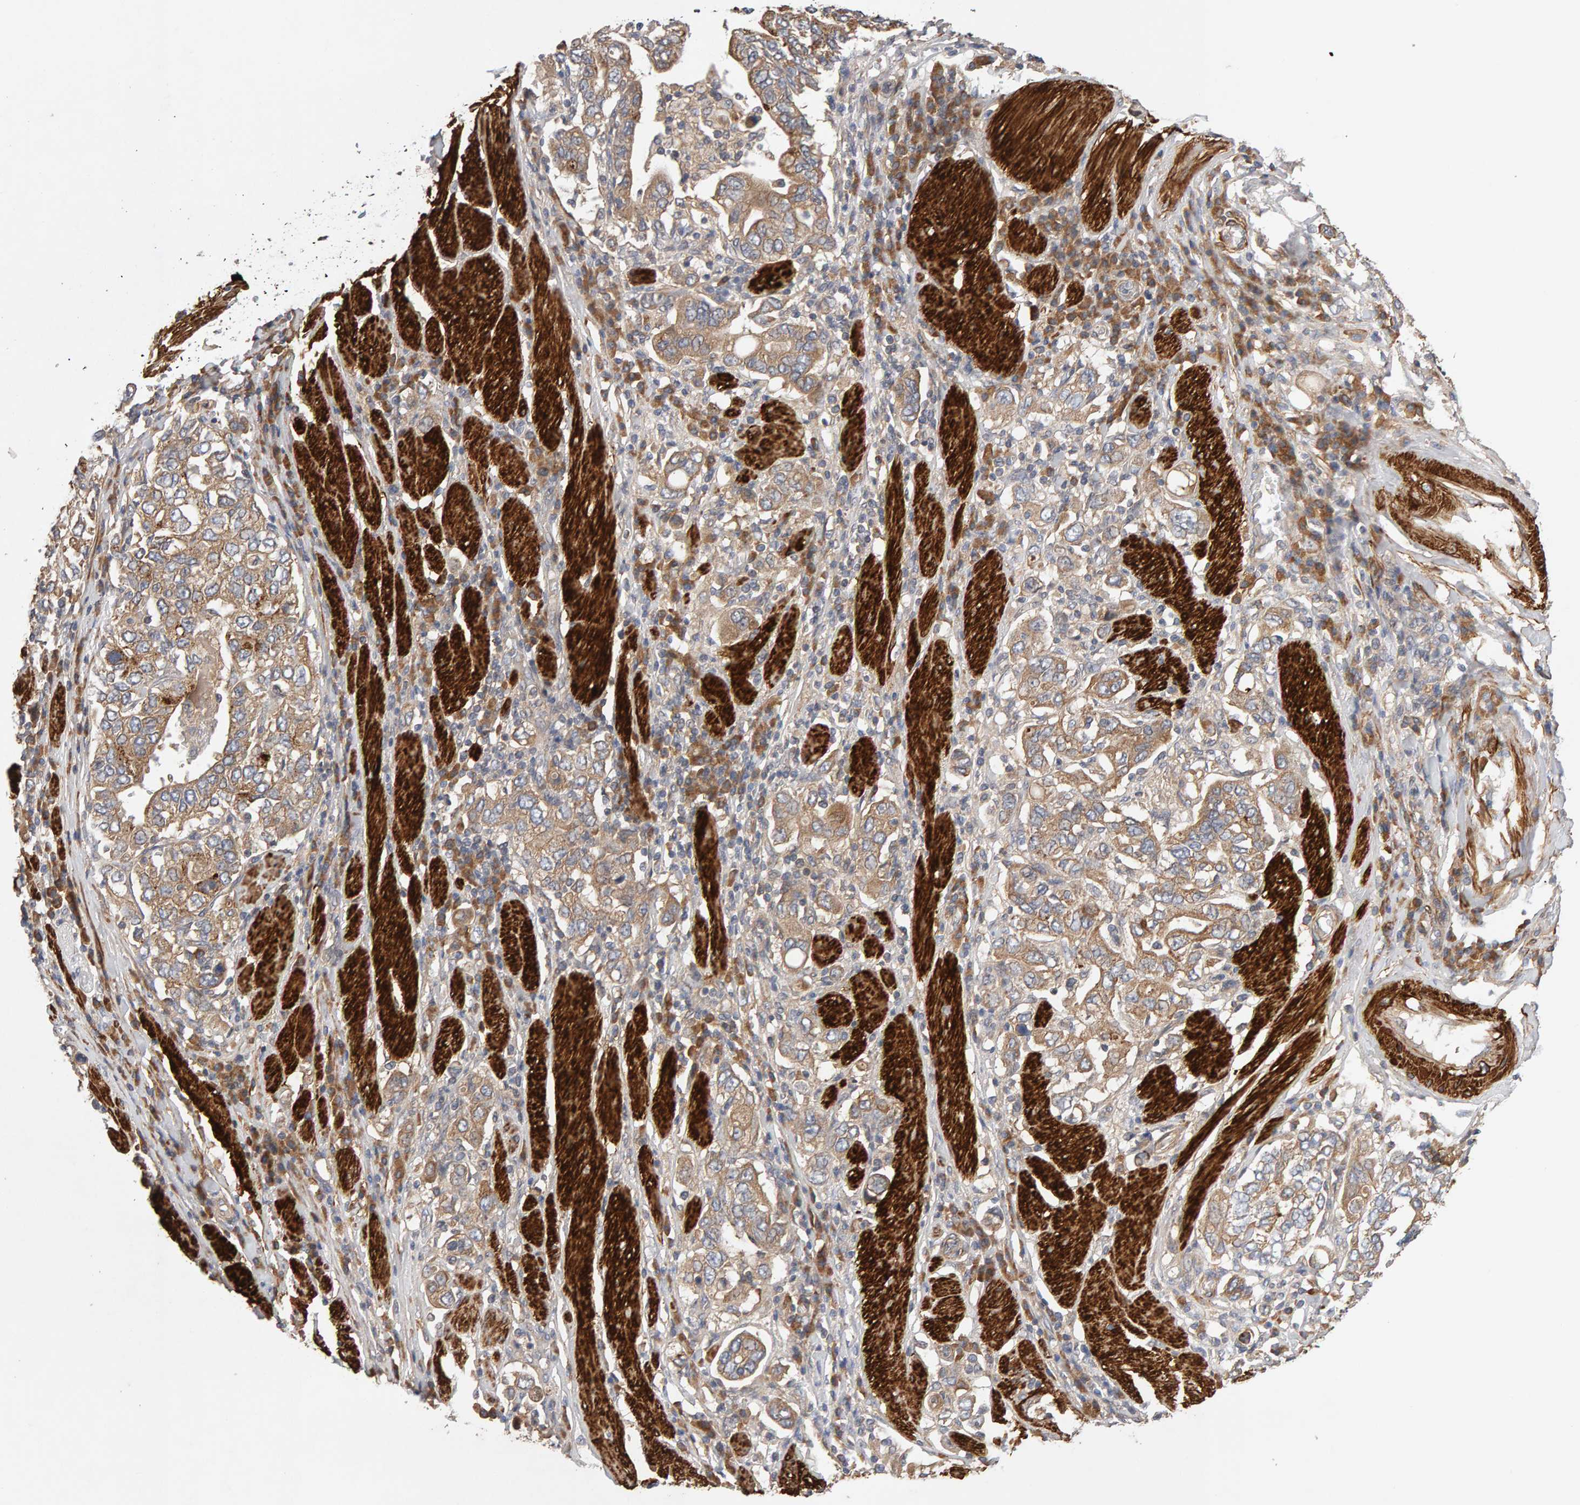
{"staining": {"intensity": "weak", "quantity": ">75%", "location": "cytoplasmic/membranous"}, "tissue": "stomach cancer", "cell_type": "Tumor cells", "image_type": "cancer", "snomed": [{"axis": "morphology", "description": "Adenocarcinoma, NOS"}, {"axis": "topography", "description": "Stomach, upper"}], "caption": "A high-resolution histopathology image shows immunohistochemistry staining of stomach adenocarcinoma, which demonstrates weak cytoplasmic/membranous staining in about >75% of tumor cells. (DAB (3,3'-diaminobenzidine) IHC, brown staining for protein, blue staining for nuclei).", "gene": "RNF19A", "patient": {"sex": "male", "age": 62}}